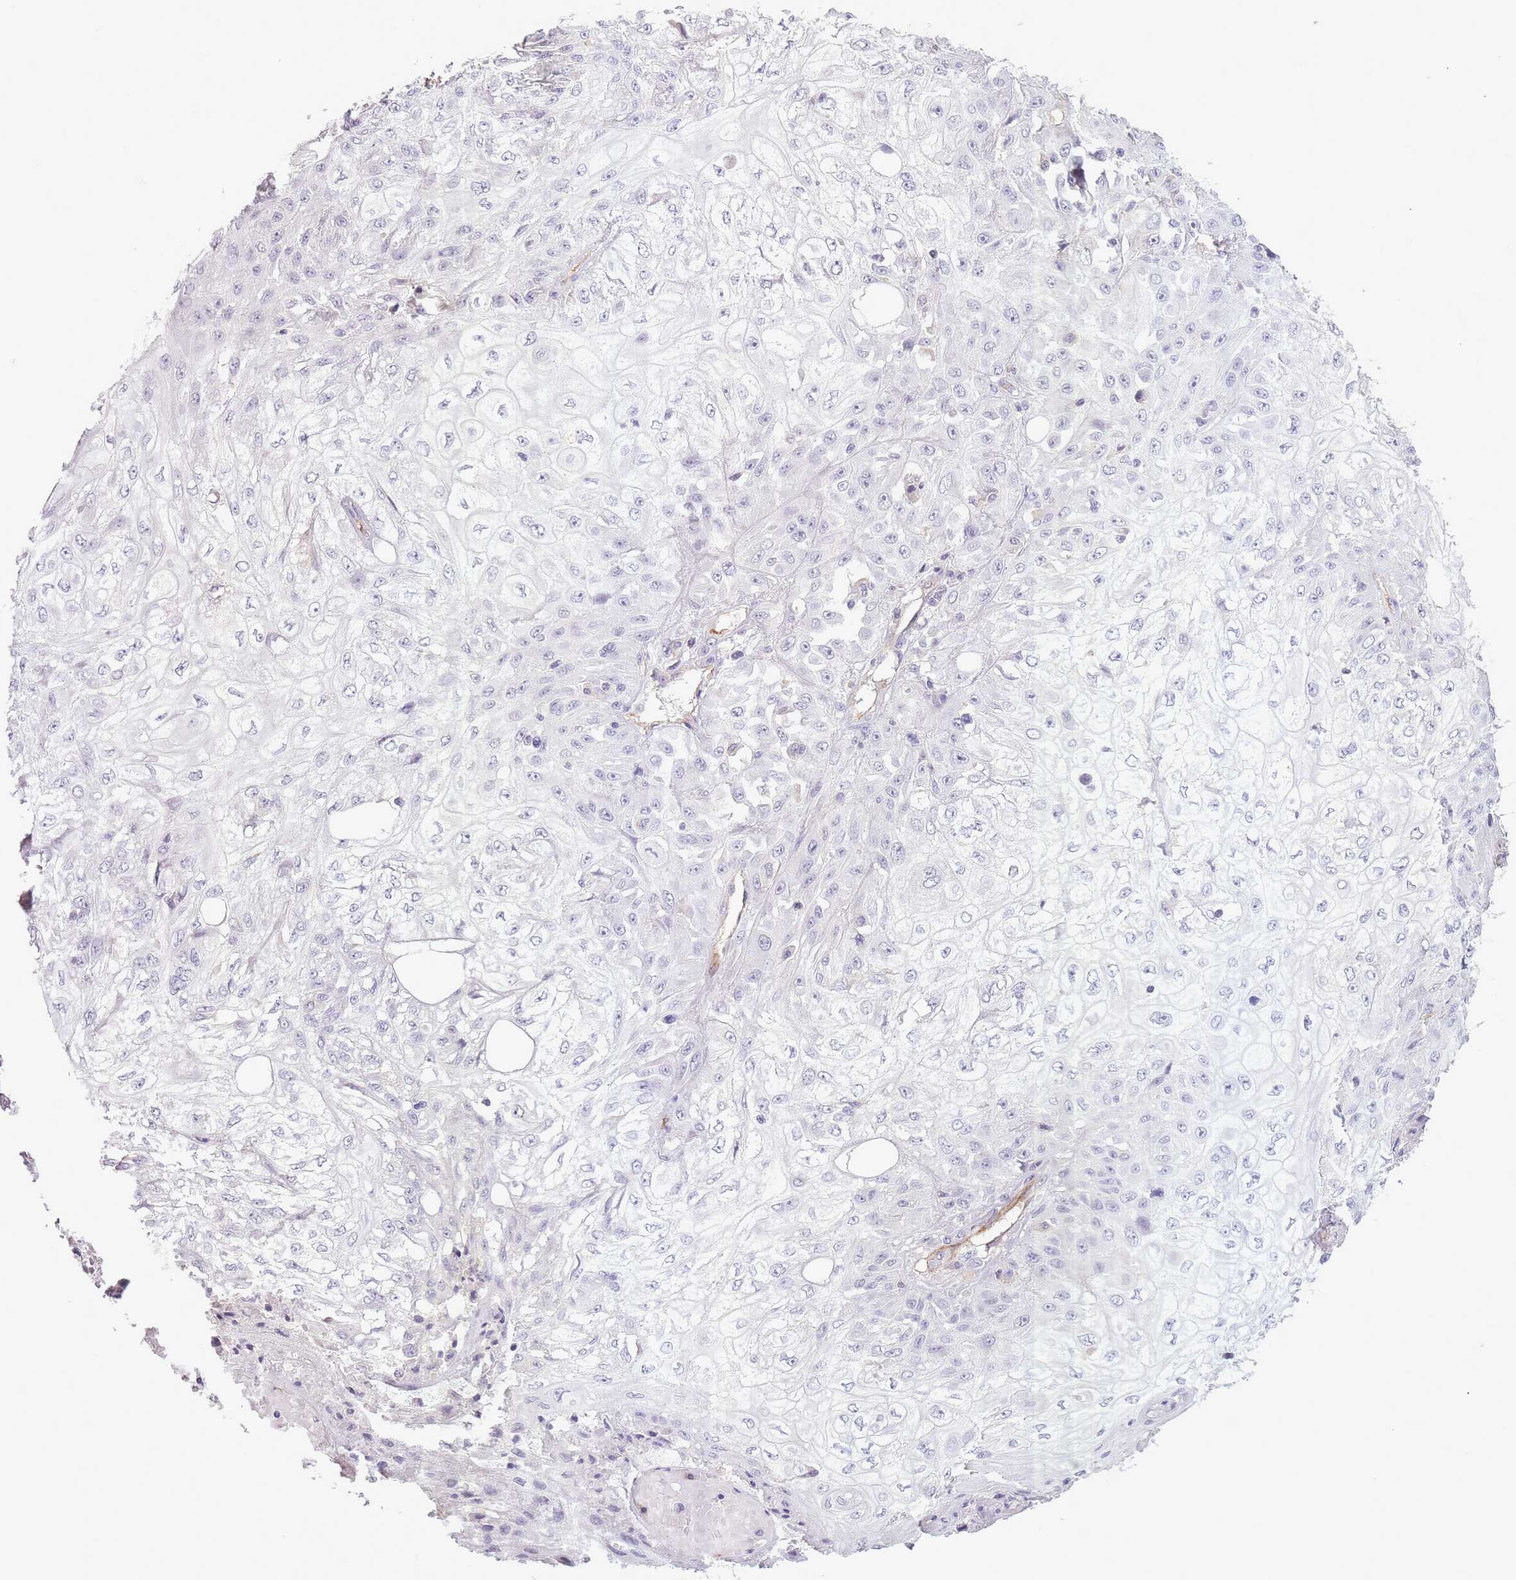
{"staining": {"intensity": "negative", "quantity": "none", "location": "none"}, "tissue": "skin cancer", "cell_type": "Tumor cells", "image_type": "cancer", "snomed": [{"axis": "morphology", "description": "Squamous cell carcinoma, NOS"}, {"axis": "morphology", "description": "Squamous cell carcinoma, metastatic, NOS"}, {"axis": "topography", "description": "Skin"}, {"axis": "topography", "description": "Lymph node"}], "caption": "This is an IHC histopathology image of skin cancer (squamous cell carcinoma). There is no expression in tumor cells.", "gene": "SLC8A2", "patient": {"sex": "male", "age": 75}}